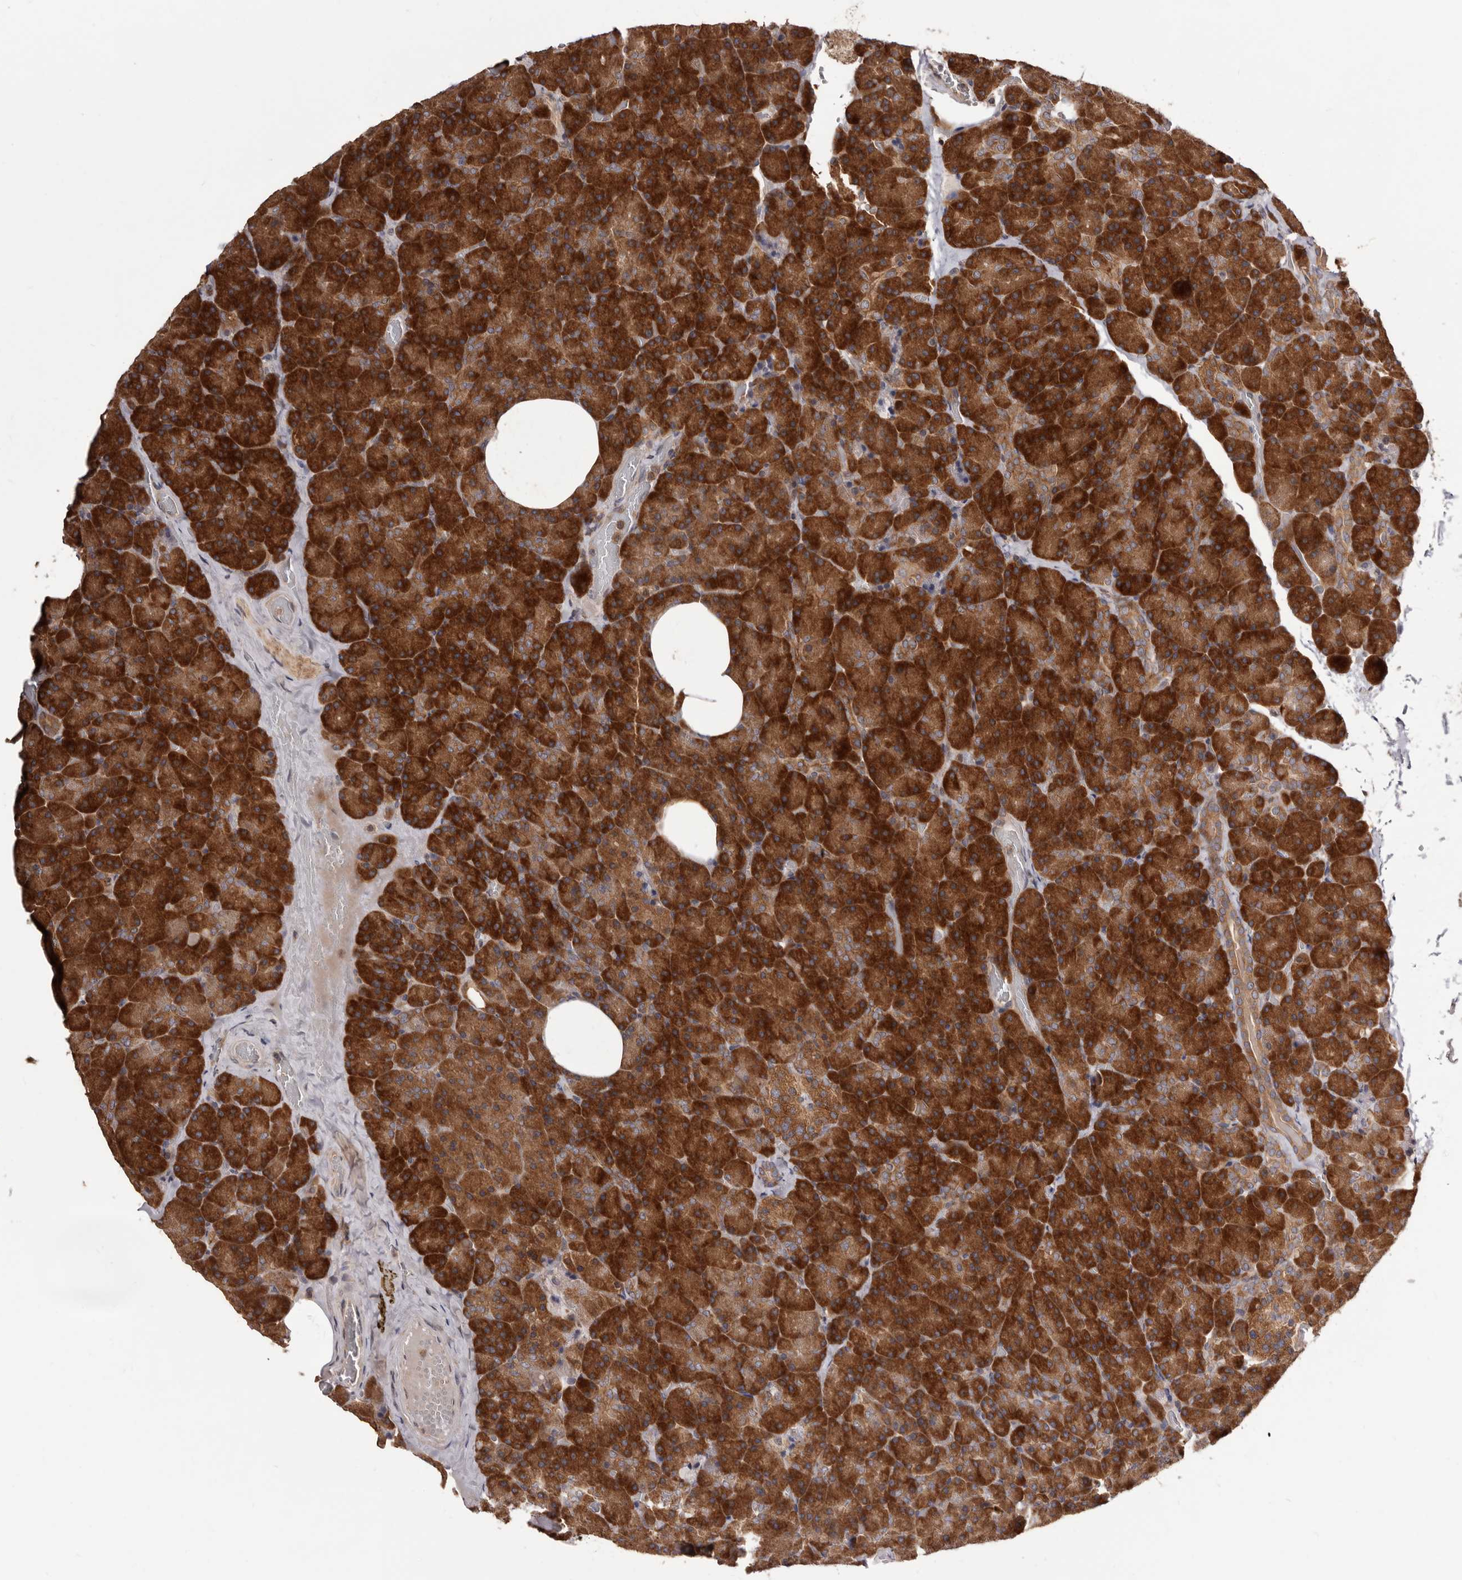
{"staining": {"intensity": "strong", "quantity": ">75%", "location": "cytoplasmic/membranous"}, "tissue": "pancreas", "cell_type": "Exocrine glandular cells", "image_type": "normal", "snomed": [{"axis": "morphology", "description": "Normal tissue, NOS"}, {"axis": "morphology", "description": "Carcinoid, malignant, NOS"}, {"axis": "topography", "description": "Pancreas"}], "caption": "Brown immunohistochemical staining in benign human pancreas exhibits strong cytoplasmic/membranous staining in about >75% of exocrine glandular cells. (DAB (3,3'-diaminobenzidine) IHC, brown staining for protein, blue staining for nuclei).", "gene": "HBS1L", "patient": {"sex": "female", "age": 35}}